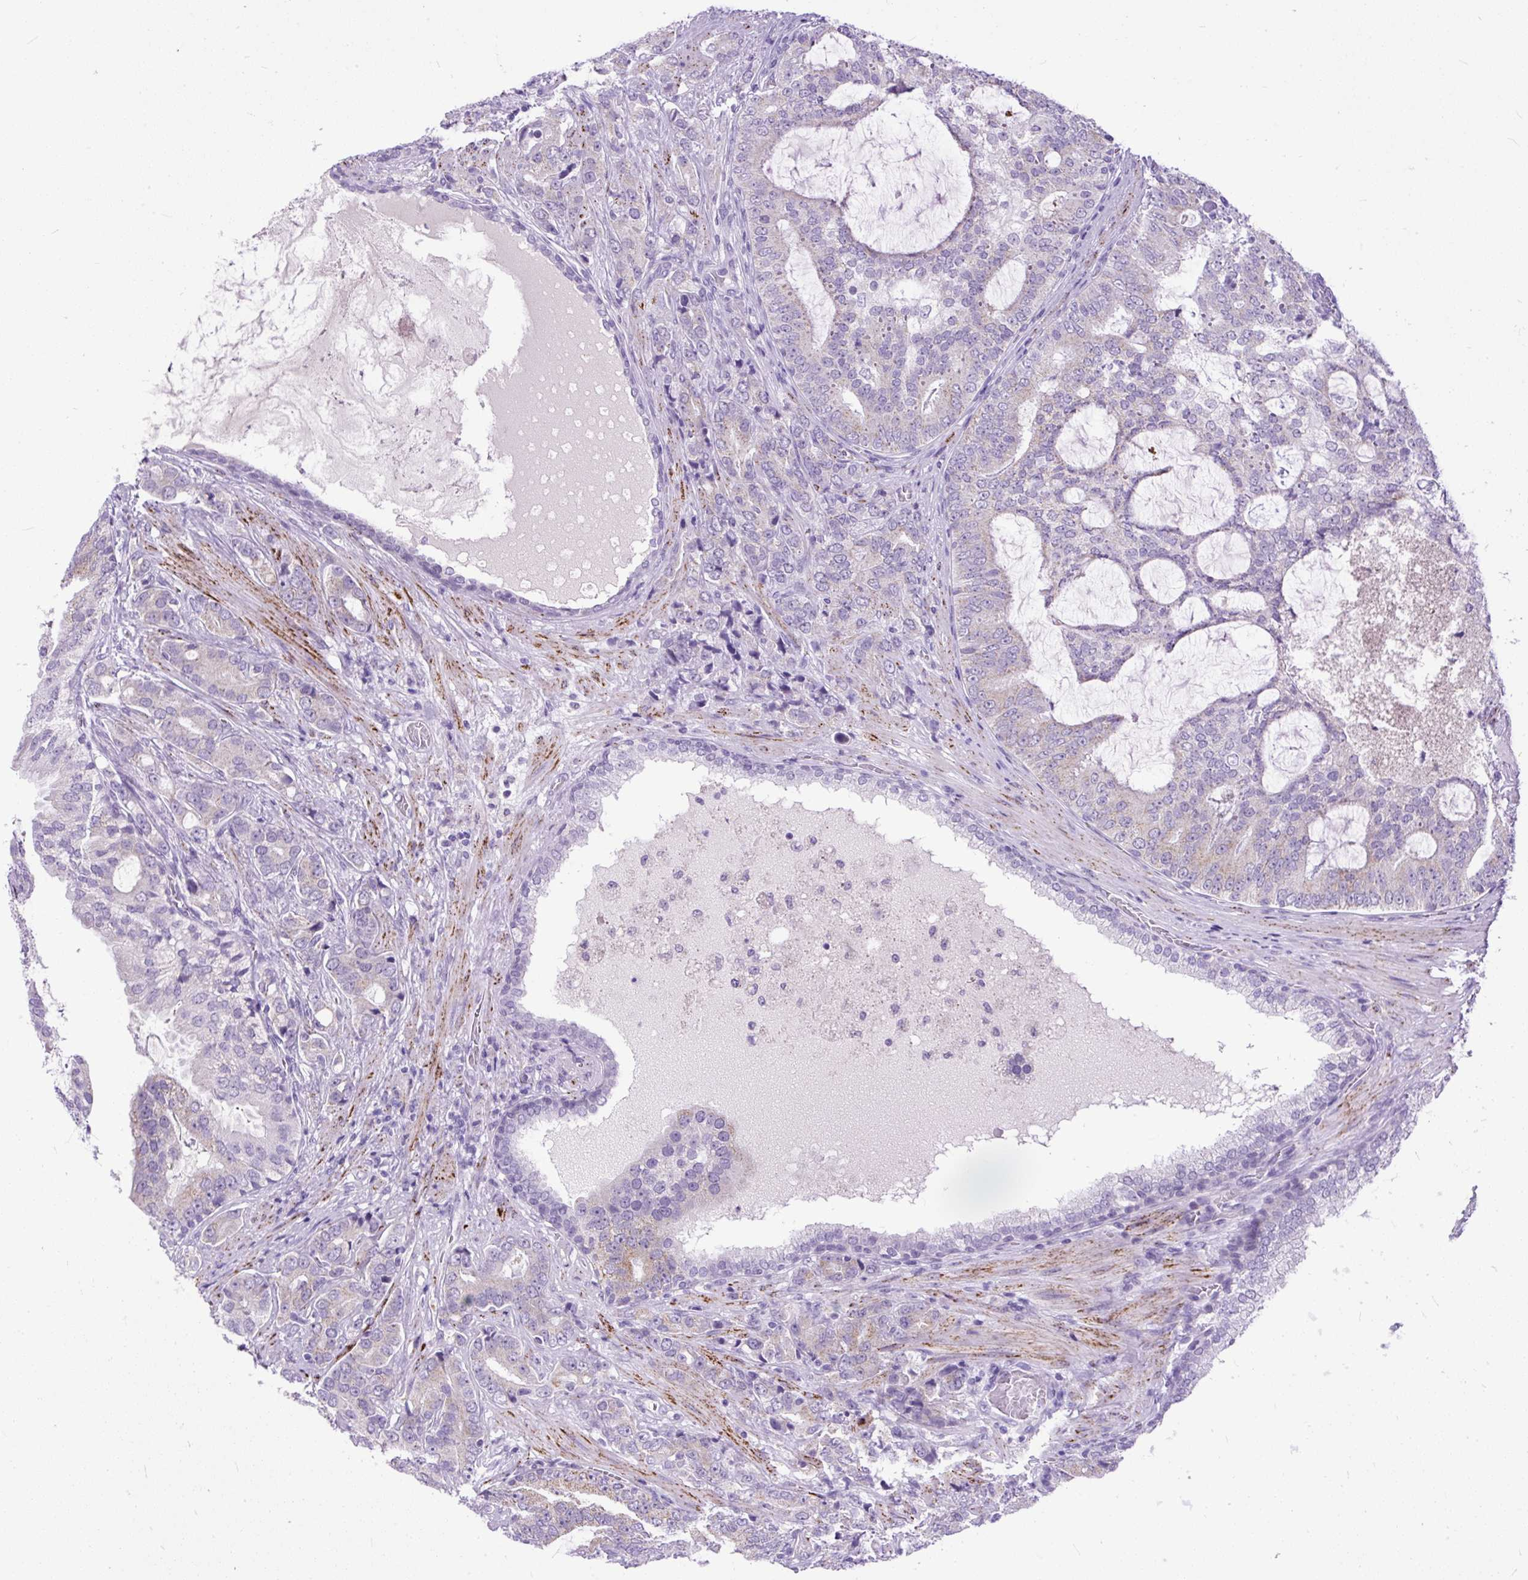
{"staining": {"intensity": "negative", "quantity": "none", "location": "none"}, "tissue": "prostate cancer", "cell_type": "Tumor cells", "image_type": "cancer", "snomed": [{"axis": "morphology", "description": "Adenocarcinoma, High grade"}, {"axis": "topography", "description": "Prostate"}], "caption": "There is no significant positivity in tumor cells of high-grade adenocarcinoma (prostate).", "gene": "ZNF256", "patient": {"sex": "male", "age": 55}}